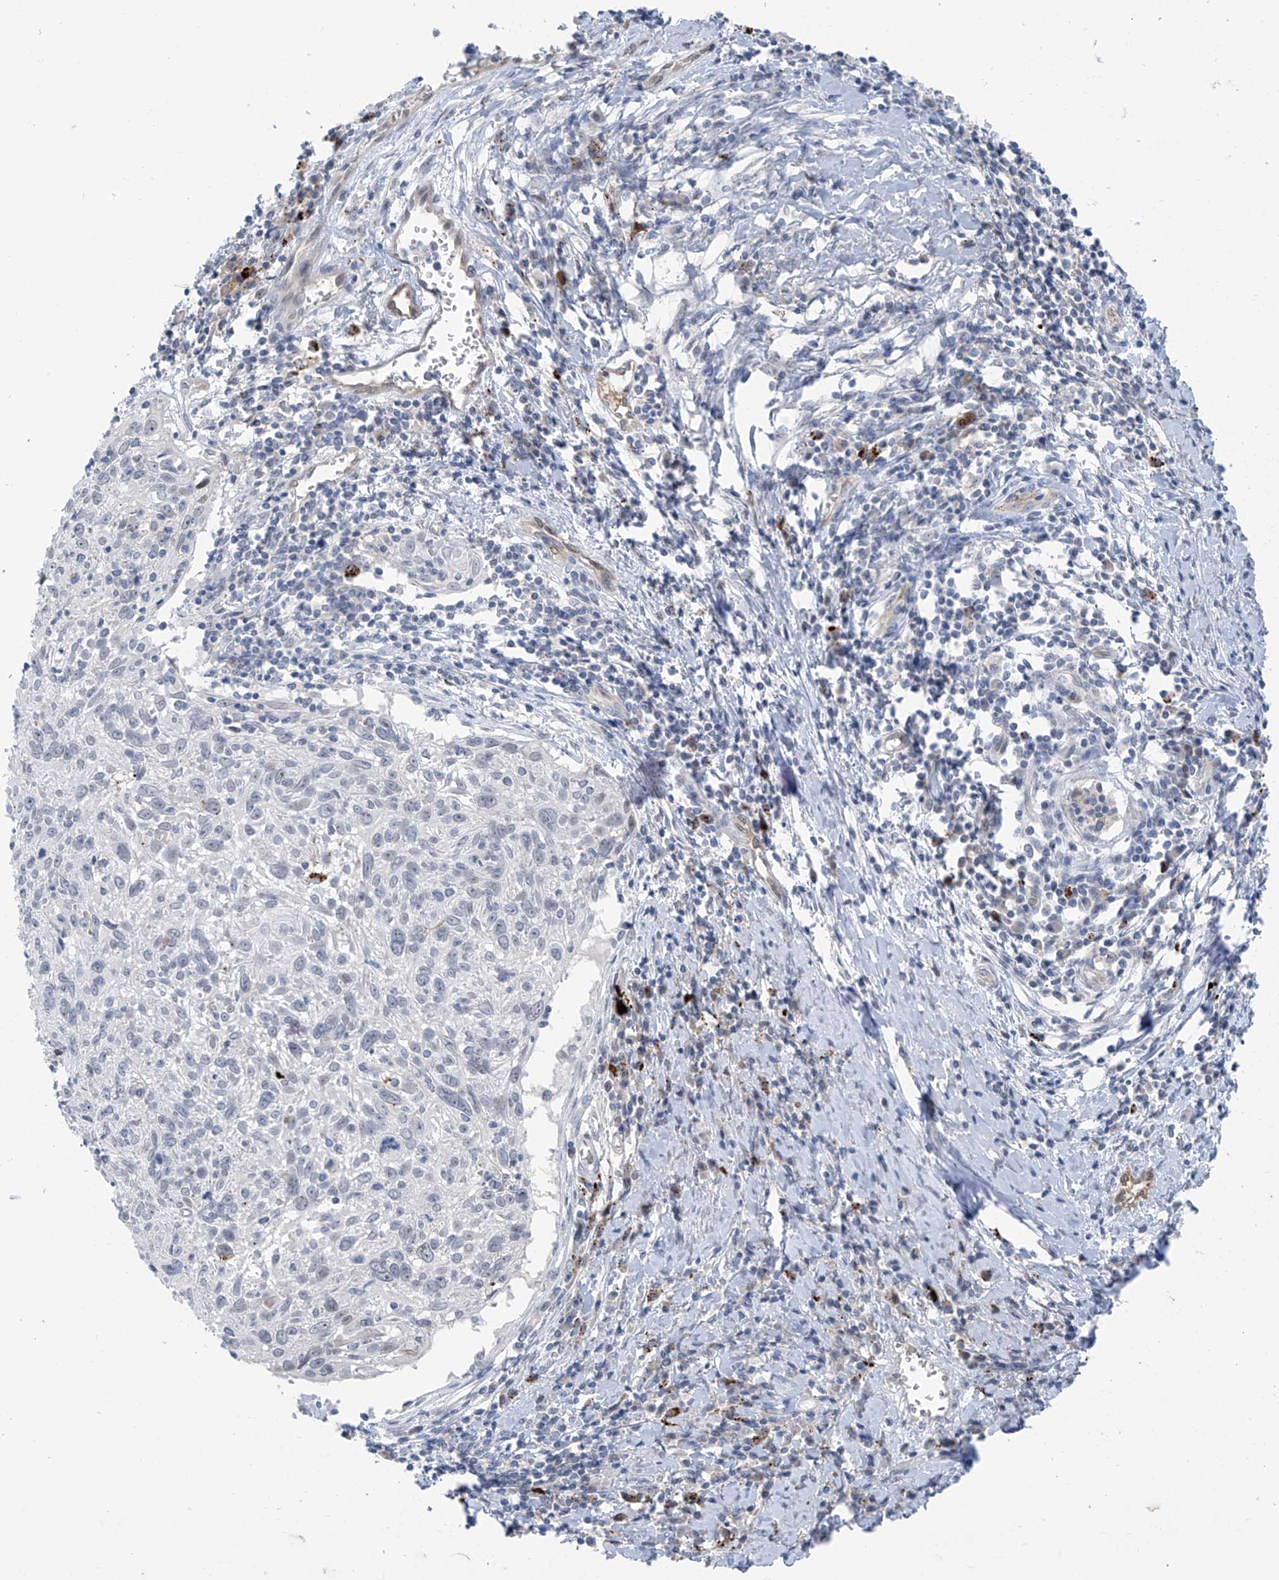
{"staining": {"intensity": "negative", "quantity": "none", "location": "none"}, "tissue": "cervical cancer", "cell_type": "Tumor cells", "image_type": "cancer", "snomed": [{"axis": "morphology", "description": "Squamous cell carcinoma, NOS"}, {"axis": "topography", "description": "Cervix"}], "caption": "Squamous cell carcinoma (cervical) was stained to show a protein in brown. There is no significant expression in tumor cells.", "gene": "ZNF793", "patient": {"sex": "female", "age": 51}}